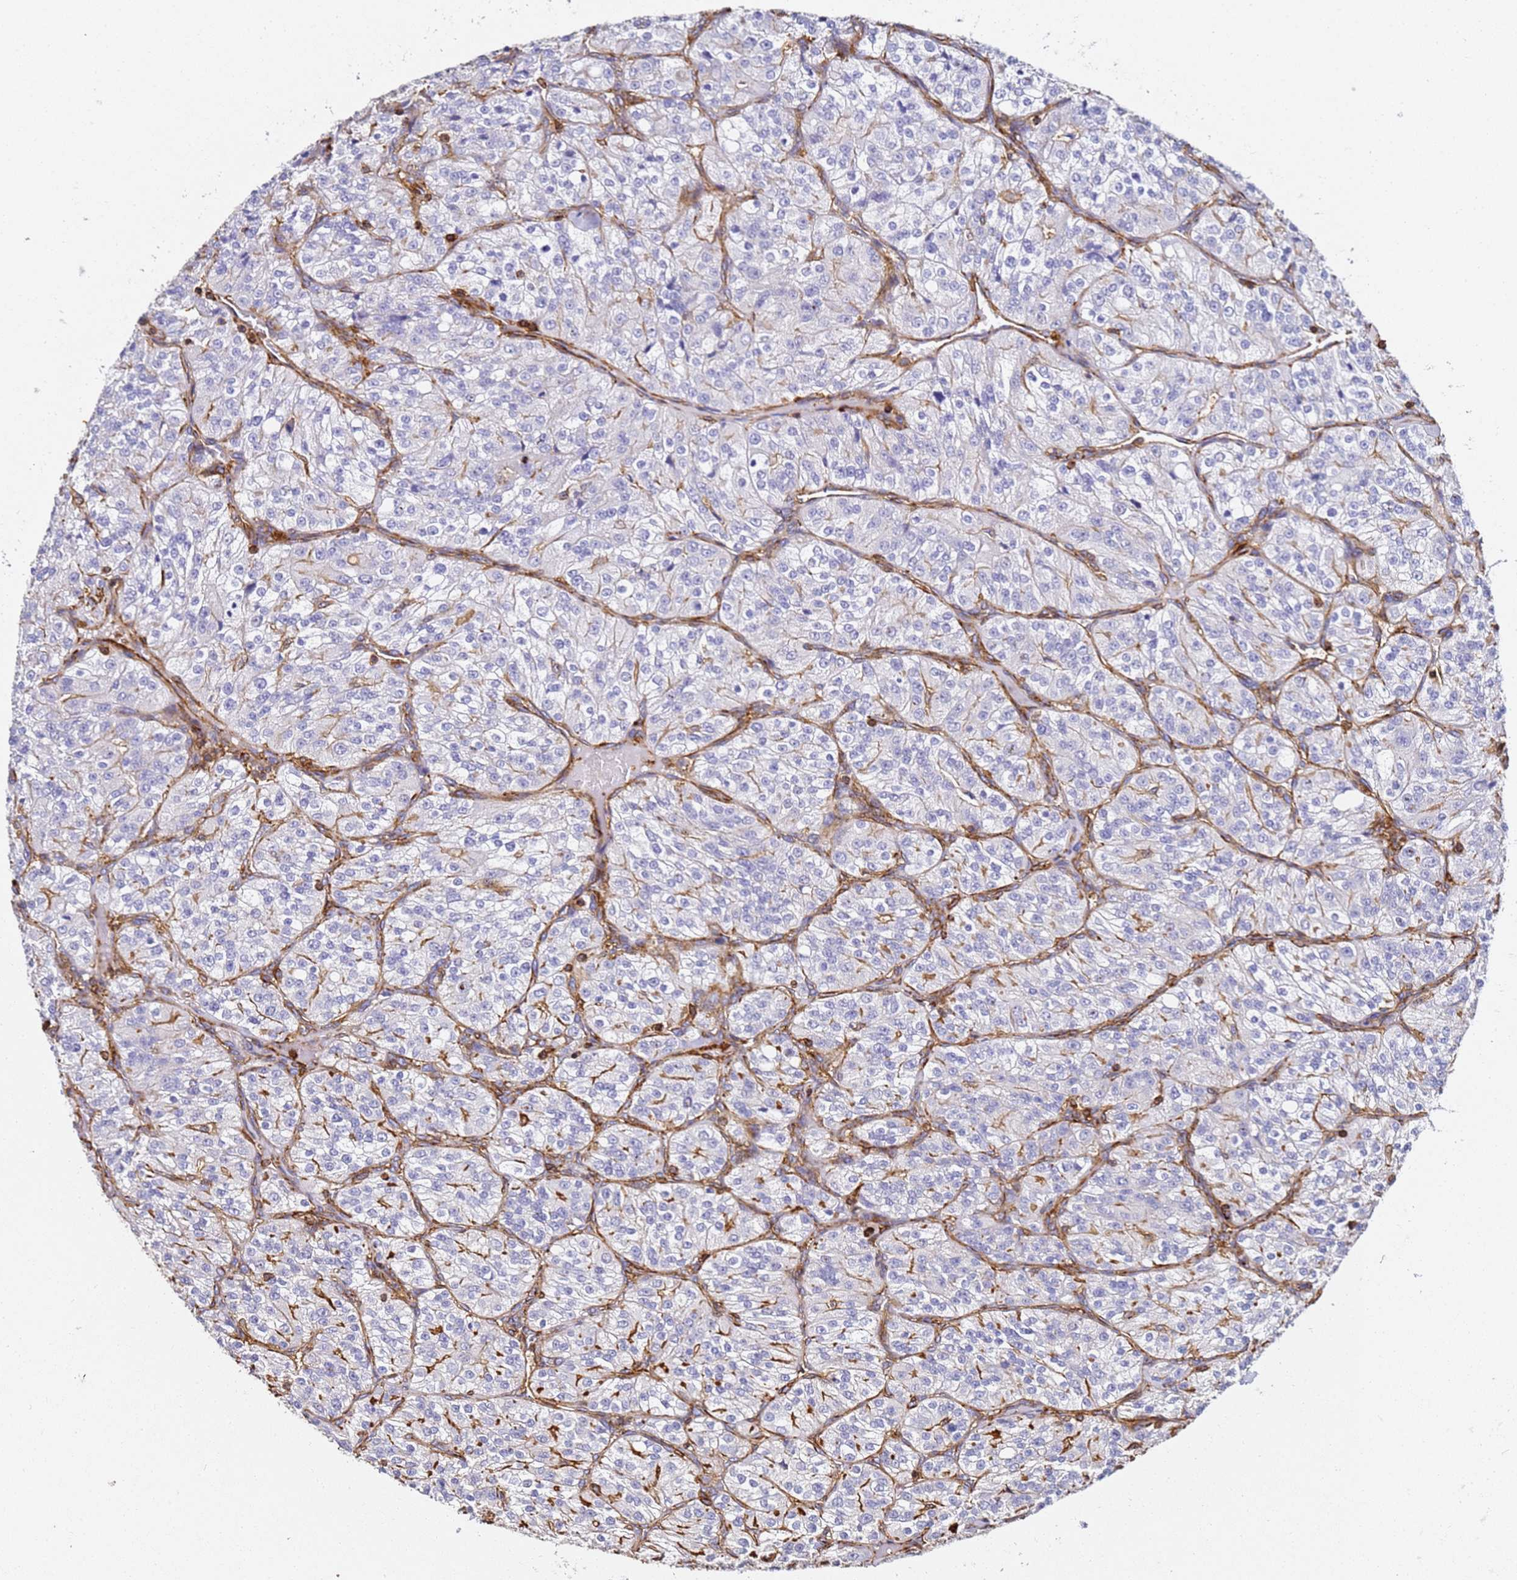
{"staining": {"intensity": "moderate", "quantity": "<25%", "location": "cytoplasmic/membranous"}, "tissue": "renal cancer", "cell_type": "Tumor cells", "image_type": "cancer", "snomed": [{"axis": "morphology", "description": "Adenocarcinoma, NOS"}, {"axis": "topography", "description": "Kidney"}], "caption": "Immunohistochemistry (IHC) micrograph of neoplastic tissue: human renal cancer stained using immunohistochemistry (IHC) displays low levels of moderate protein expression localized specifically in the cytoplasmic/membranous of tumor cells, appearing as a cytoplasmic/membranous brown color.", "gene": "ZNF671", "patient": {"sex": "female", "age": 63}}